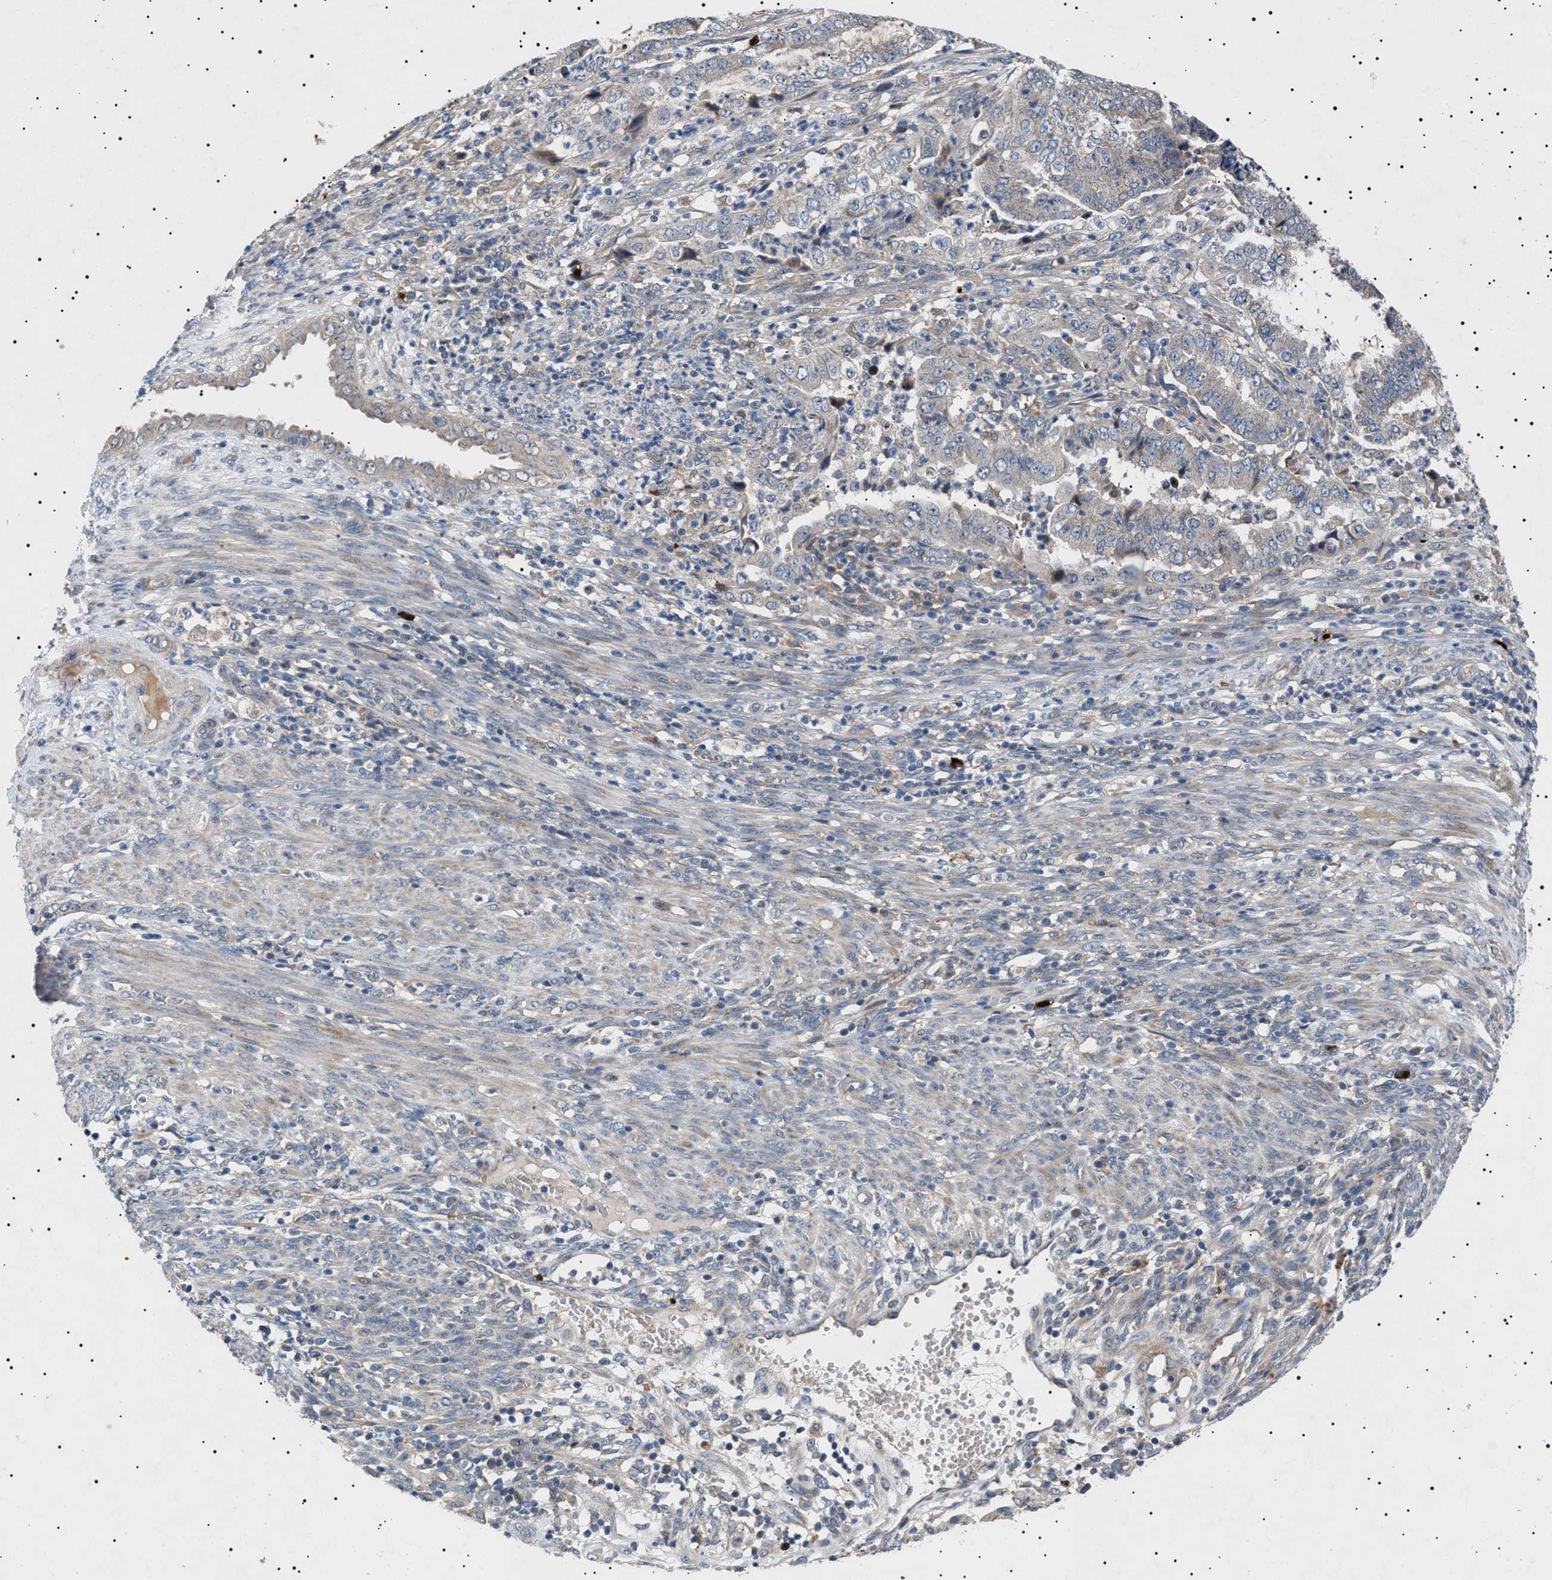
{"staining": {"intensity": "negative", "quantity": "none", "location": "none"}, "tissue": "endometrial cancer", "cell_type": "Tumor cells", "image_type": "cancer", "snomed": [{"axis": "morphology", "description": "Adenocarcinoma, NOS"}, {"axis": "topography", "description": "Endometrium"}], "caption": "Tumor cells show no significant protein positivity in endometrial cancer.", "gene": "PTRH1", "patient": {"sex": "female", "age": 51}}